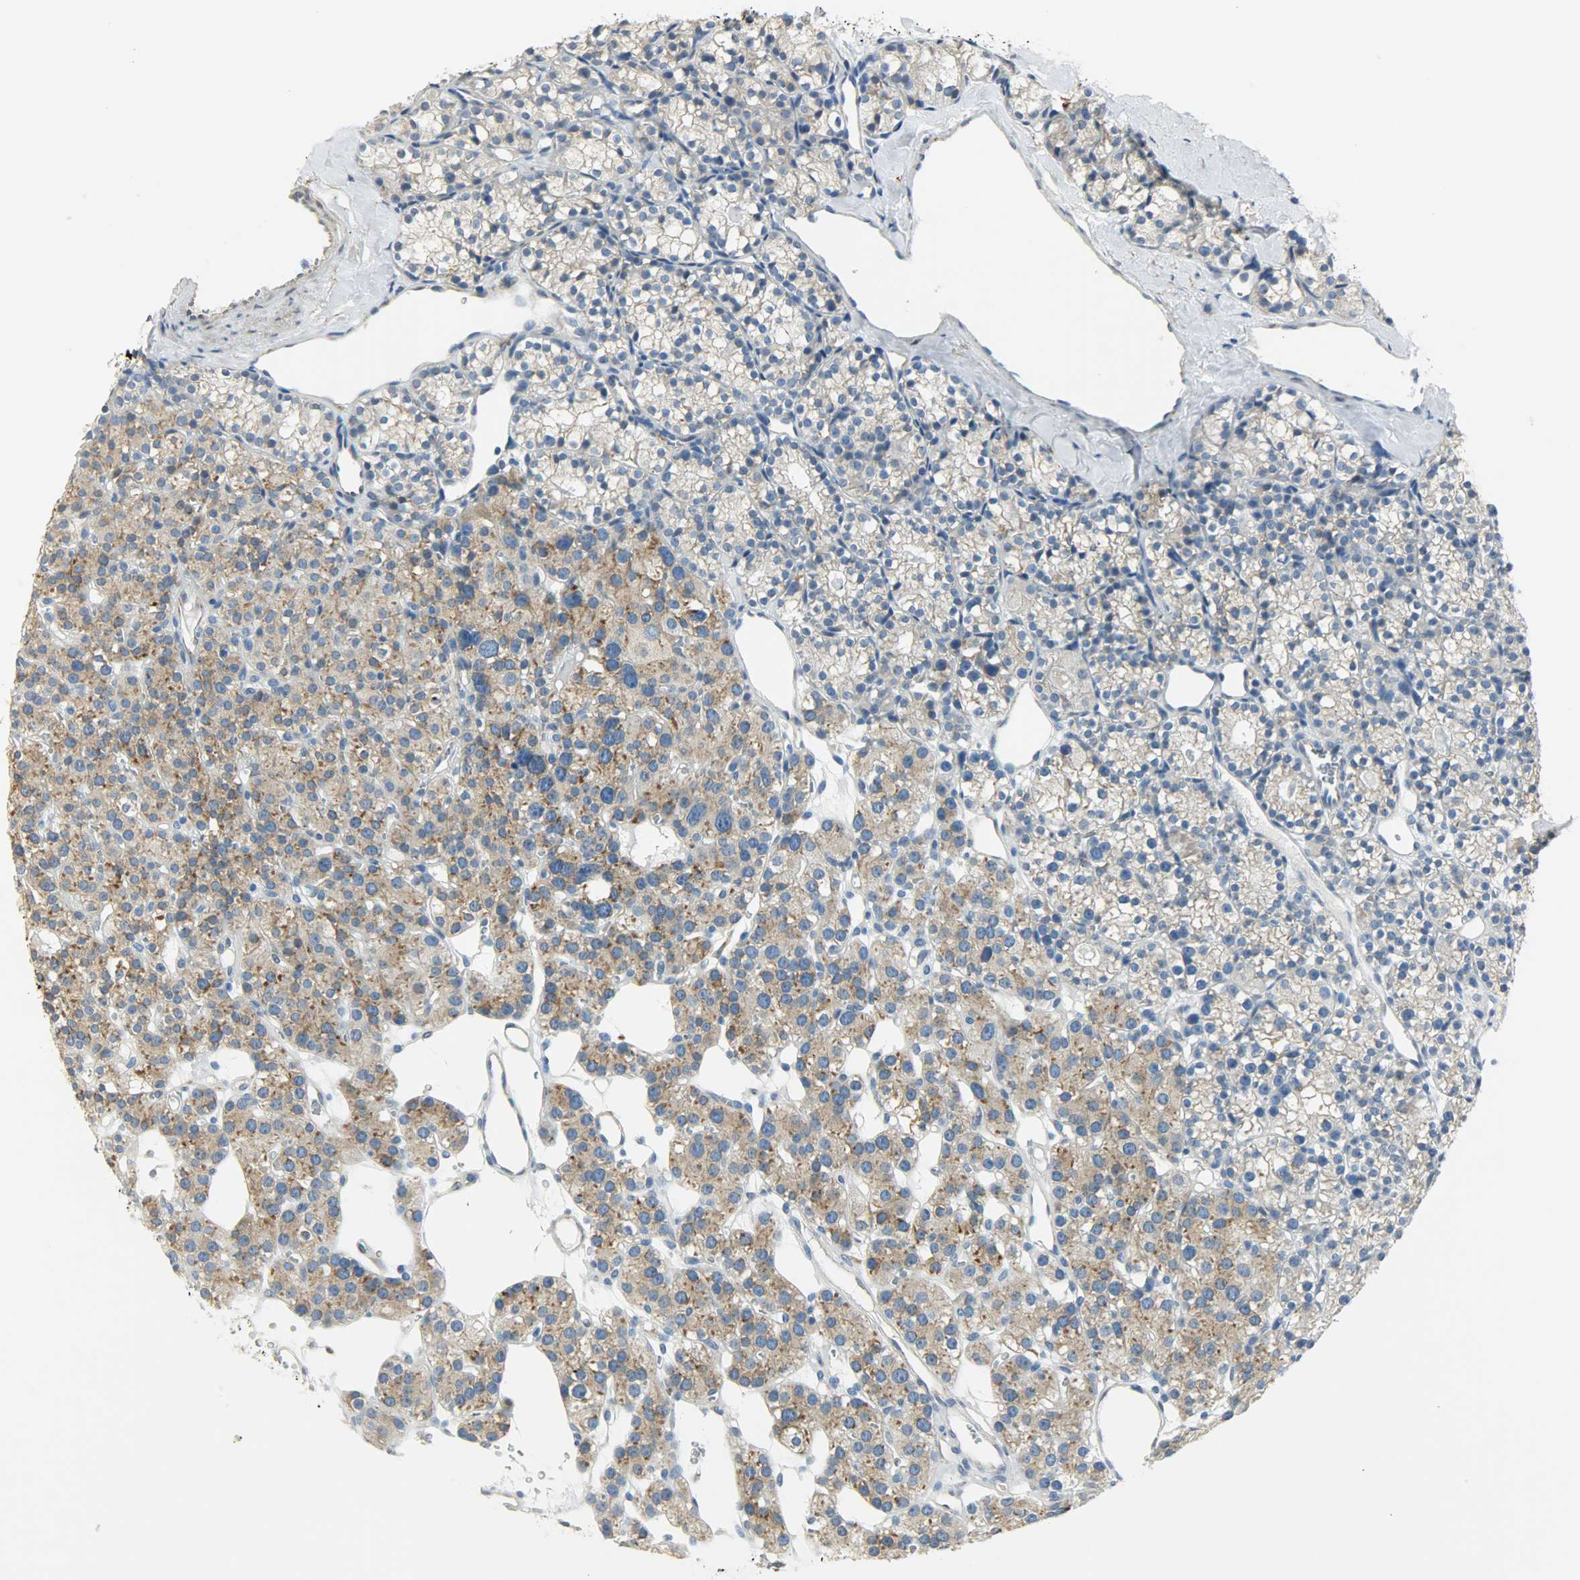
{"staining": {"intensity": "moderate", "quantity": "25%-75%", "location": "cytoplasmic/membranous"}, "tissue": "parathyroid gland", "cell_type": "Glandular cells", "image_type": "normal", "snomed": [{"axis": "morphology", "description": "Normal tissue, NOS"}, {"axis": "topography", "description": "Parathyroid gland"}], "caption": "High-magnification brightfield microscopy of unremarkable parathyroid gland stained with DAB (brown) and counterstained with hematoxylin (blue). glandular cells exhibit moderate cytoplasmic/membranous positivity is appreciated in approximately25%-75% of cells. (DAB (3,3'-diaminobenzidine) = brown stain, brightfield microscopy at high magnification).", "gene": "PKD2", "patient": {"sex": "female", "age": 64}}